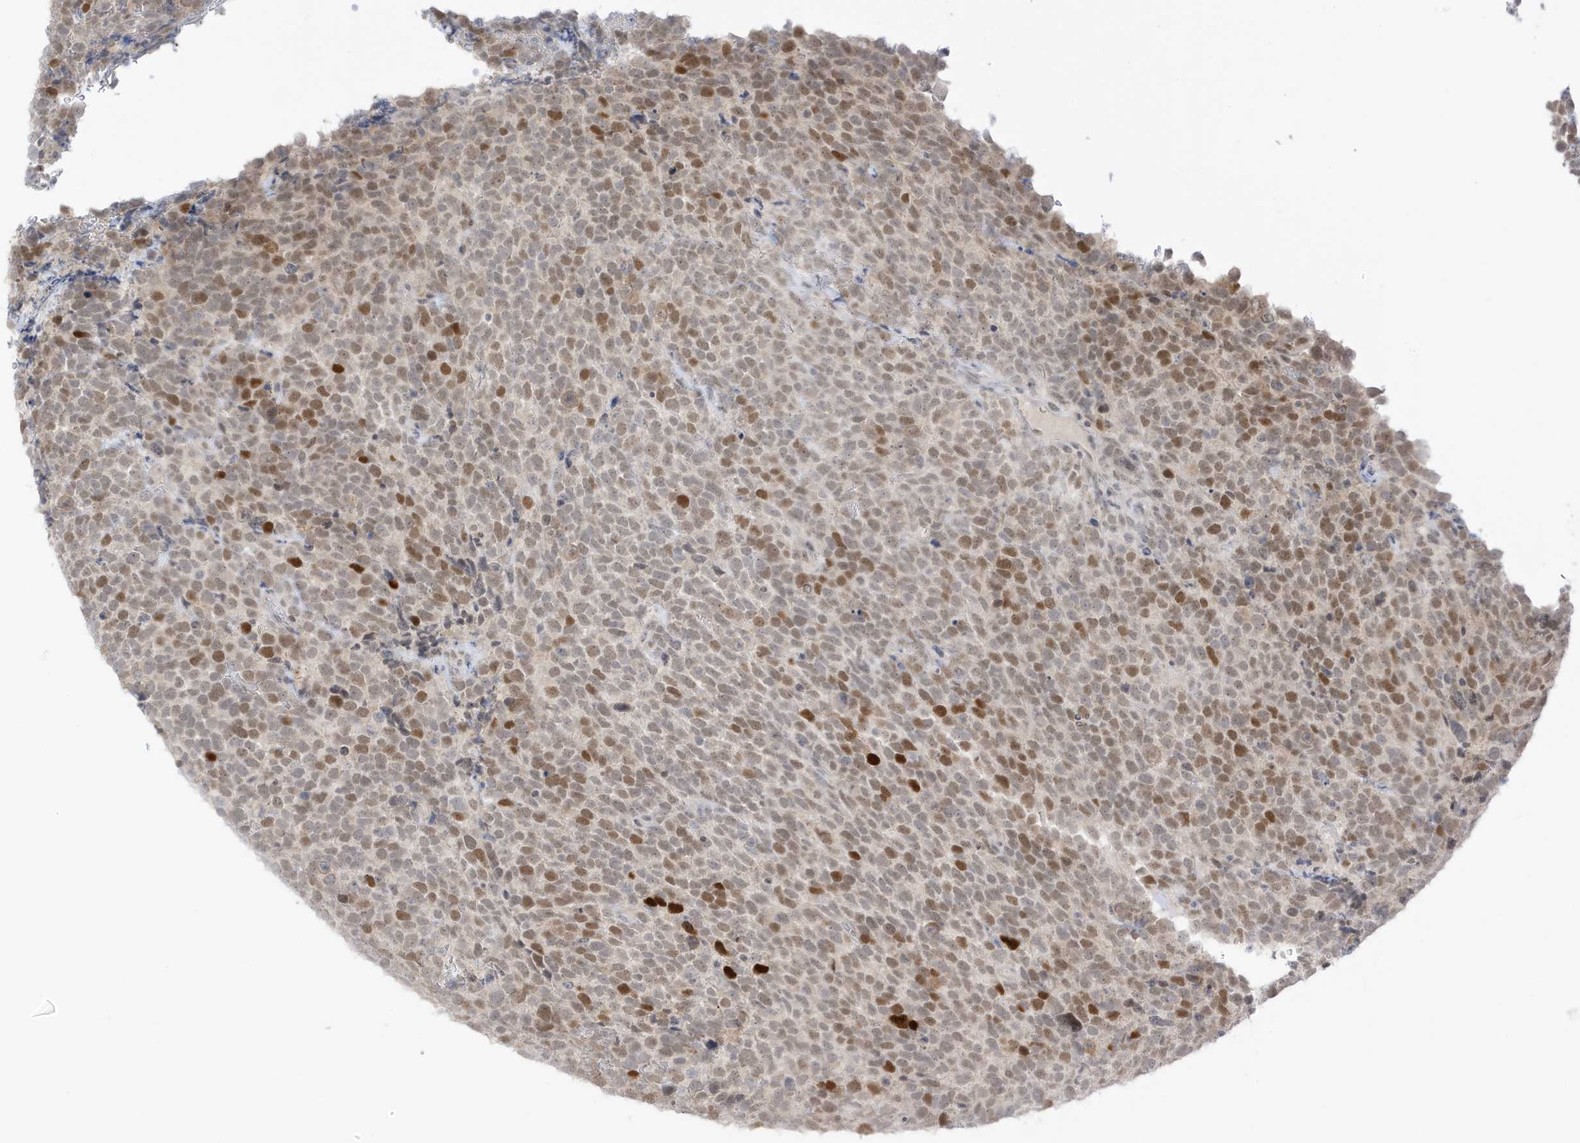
{"staining": {"intensity": "moderate", "quantity": "25%-75%", "location": "nuclear"}, "tissue": "urothelial cancer", "cell_type": "Tumor cells", "image_type": "cancer", "snomed": [{"axis": "morphology", "description": "Urothelial carcinoma, High grade"}, {"axis": "topography", "description": "Urinary bladder"}], "caption": "There is medium levels of moderate nuclear positivity in tumor cells of urothelial carcinoma (high-grade), as demonstrated by immunohistochemical staining (brown color).", "gene": "MSL3", "patient": {"sex": "female", "age": 82}}